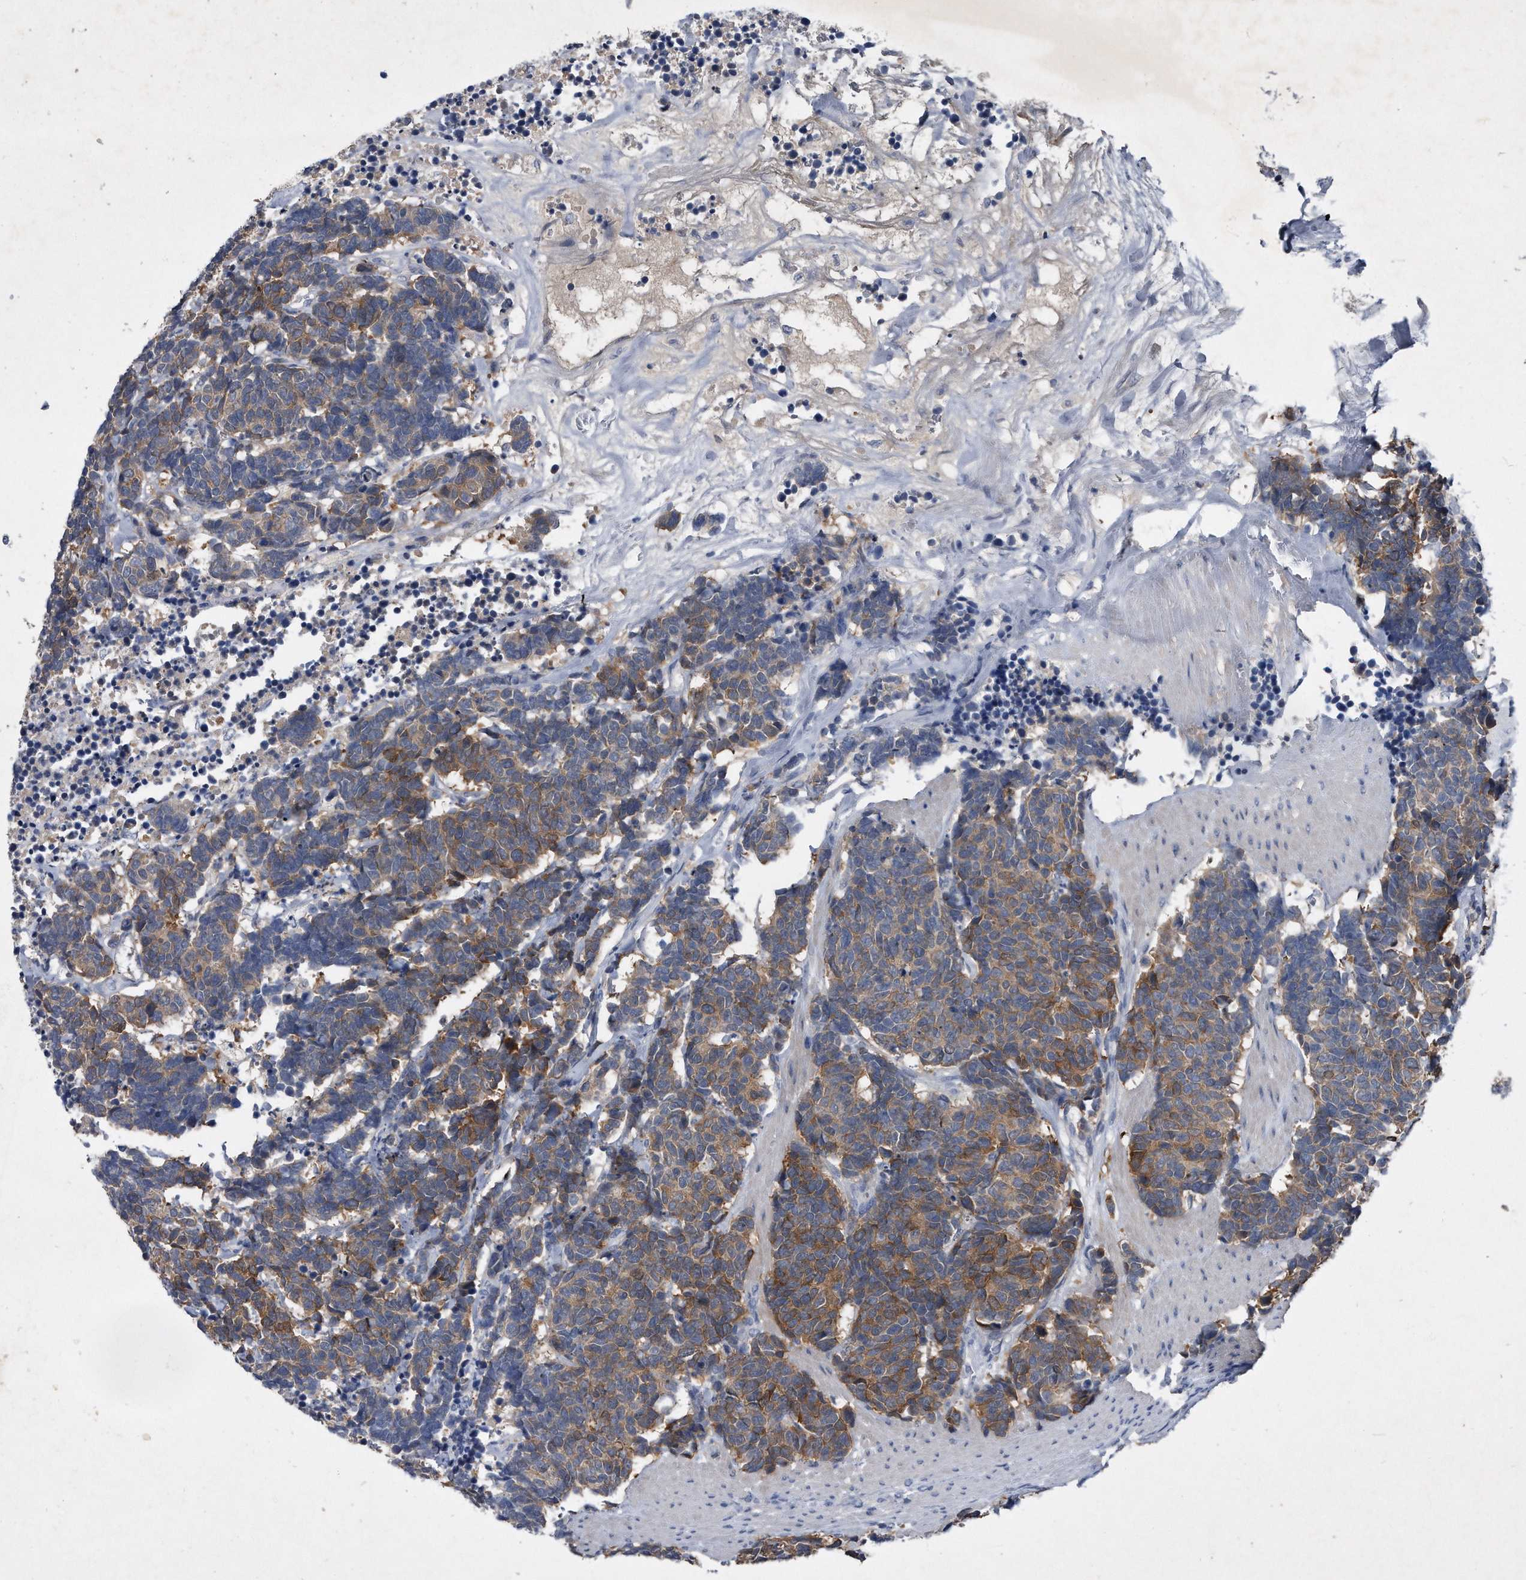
{"staining": {"intensity": "moderate", "quantity": ">75%", "location": "cytoplasmic/membranous"}, "tissue": "carcinoid", "cell_type": "Tumor cells", "image_type": "cancer", "snomed": [{"axis": "morphology", "description": "Carcinoma, NOS"}, {"axis": "morphology", "description": "Carcinoid, malignant, NOS"}, {"axis": "topography", "description": "Urinary bladder"}], "caption": "A brown stain labels moderate cytoplasmic/membranous staining of a protein in human carcinoid (malignant) tumor cells.", "gene": "ASNS", "patient": {"sex": "male", "age": 57}}